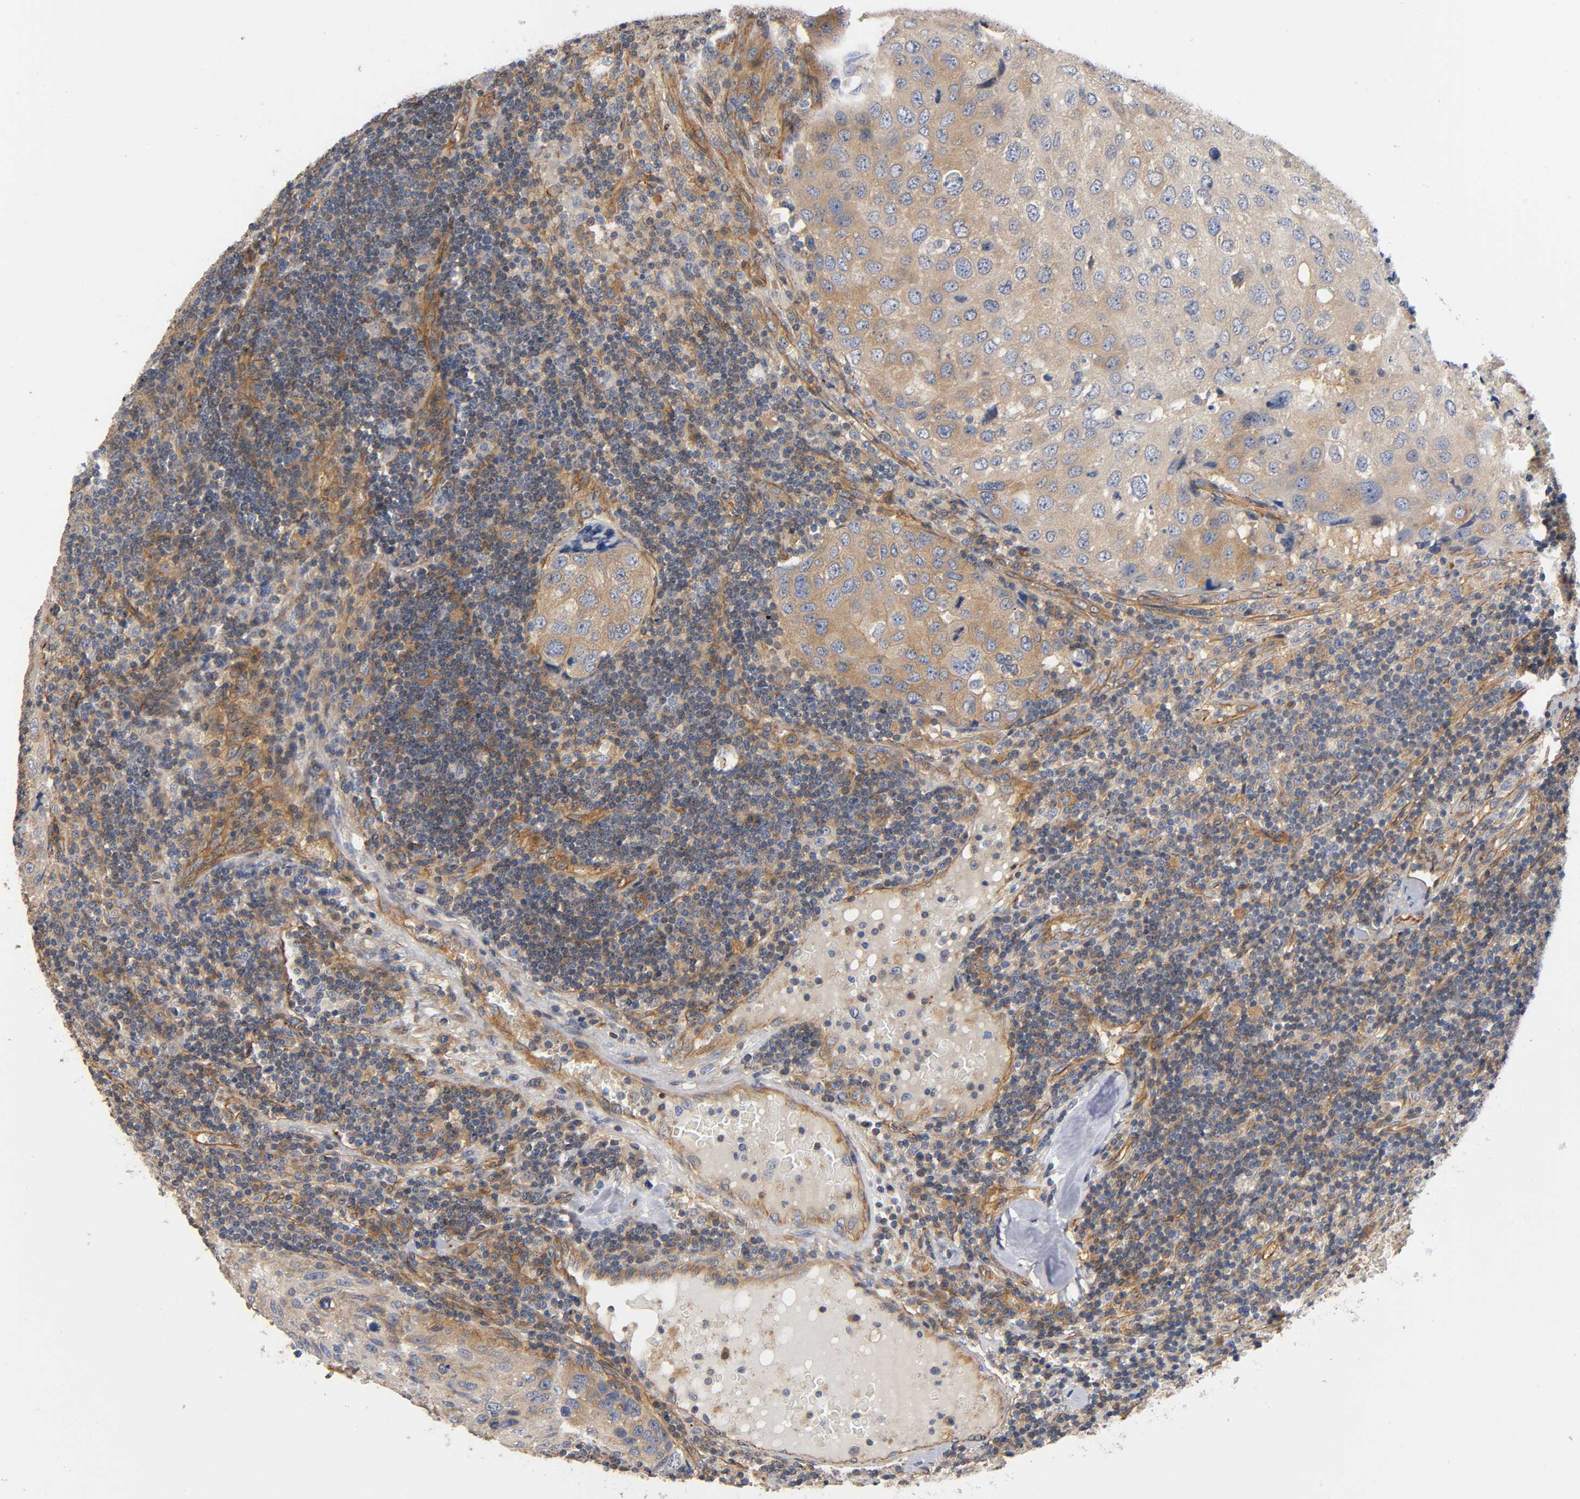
{"staining": {"intensity": "weak", "quantity": ">75%", "location": "cytoplasmic/membranous"}, "tissue": "urothelial cancer", "cell_type": "Tumor cells", "image_type": "cancer", "snomed": [{"axis": "morphology", "description": "Urothelial carcinoma, High grade"}, {"axis": "topography", "description": "Lymph node"}, {"axis": "topography", "description": "Urinary bladder"}], "caption": "Immunohistochemical staining of human urothelial cancer displays low levels of weak cytoplasmic/membranous protein expression in approximately >75% of tumor cells.", "gene": "MARS1", "patient": {"sex": "male", "age": 51}}